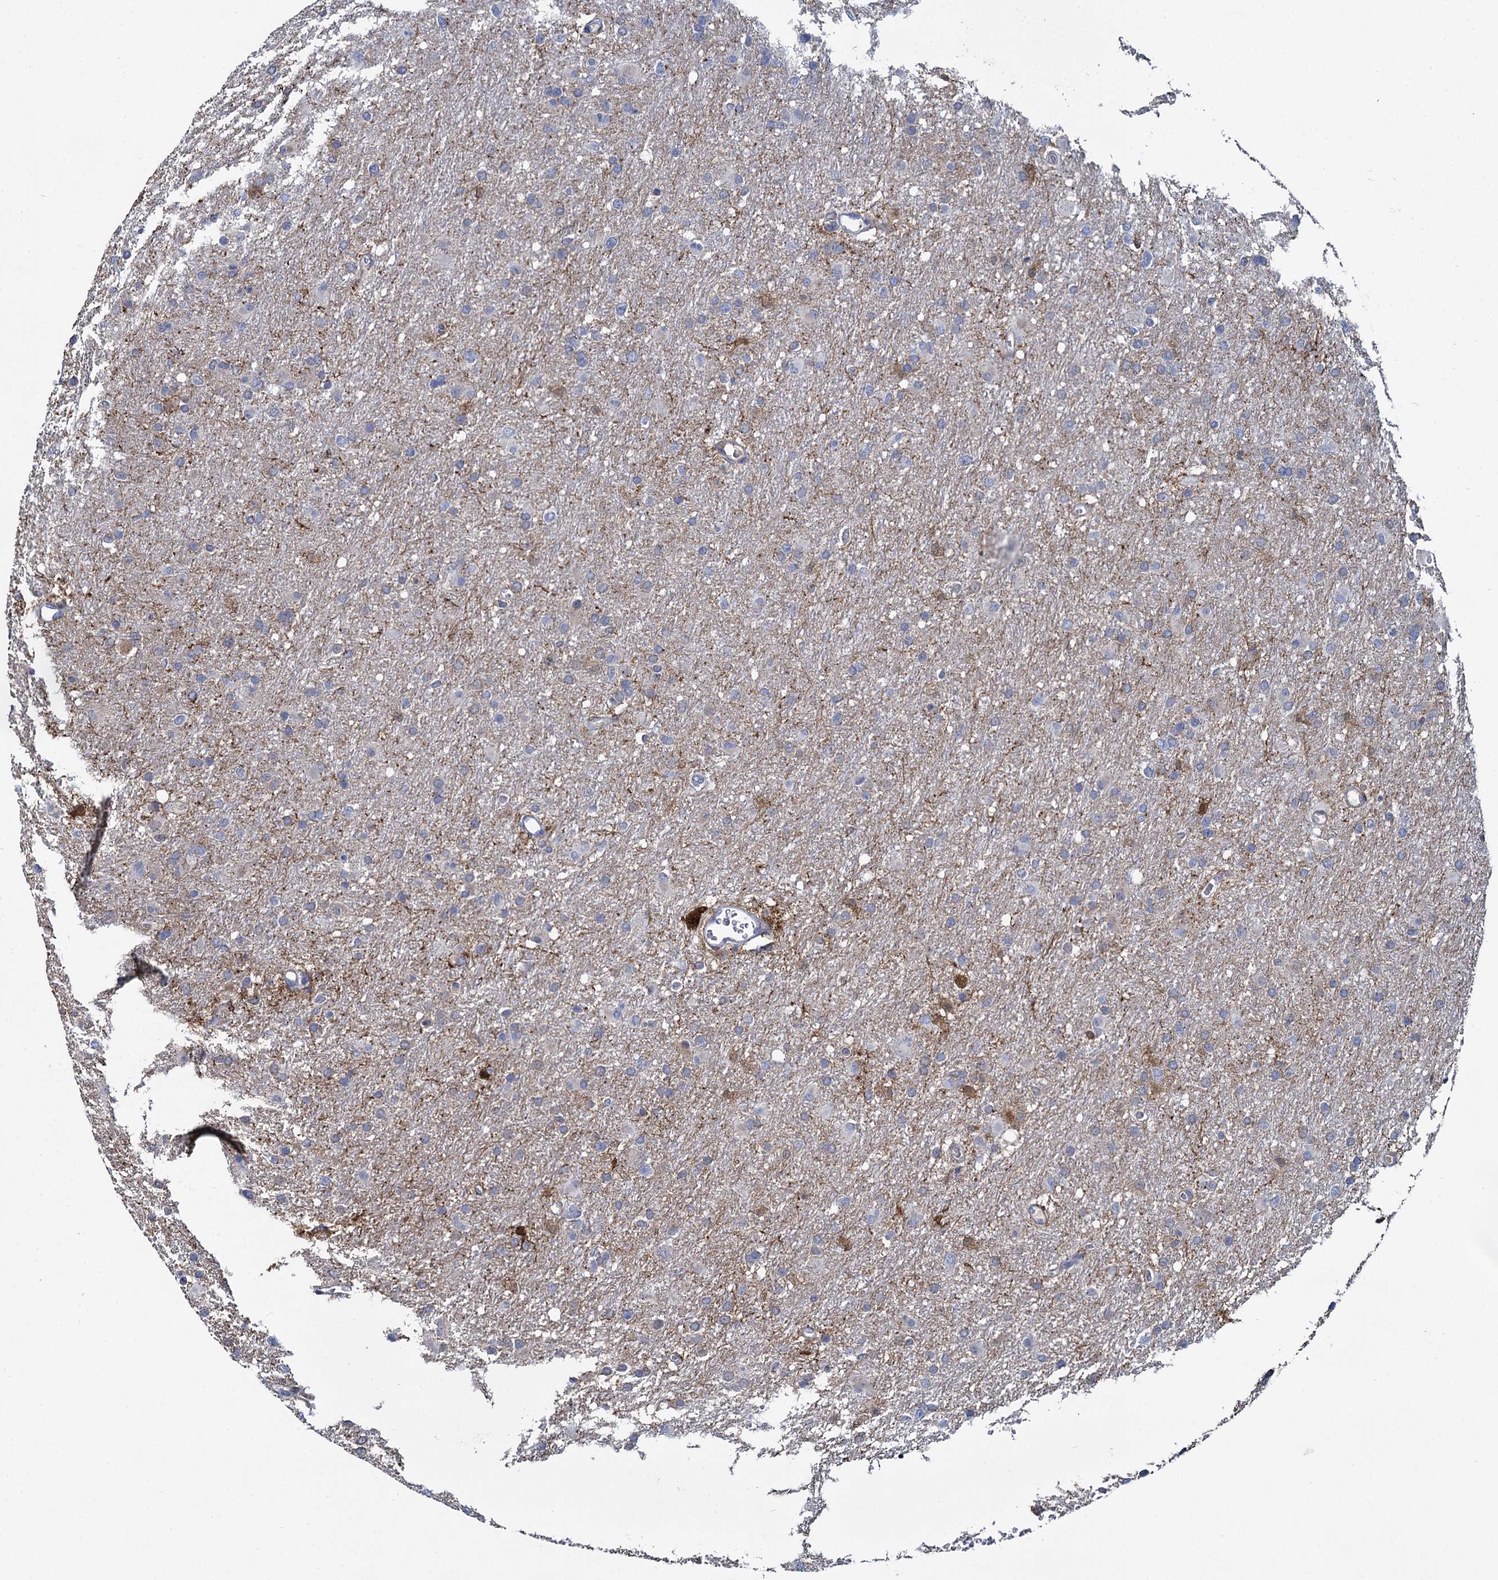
{"staining": {"intensity": "negative", "quantity": "none", "location": "none"}, "tissue": "glioma", "cell_type": "Tumor cells", "image_type": "cancer", "snomed": [{"axis": "morphology", "description": "Glioma, malignant, High grade"}, {"axis": "topography", "description": "Cerebral cortex"}], "caption": "Immunohistochemistry micrograph of neoplastic tissue: glioma stained with DAB (3,3'-diaminobenzidine) exhibits no significant protein staining in tumor cells. (Brightfield microscopy of DAB IHC at high magnification).", "gene": "FABP5", "patient": {"sex": "female", "age": 36}}